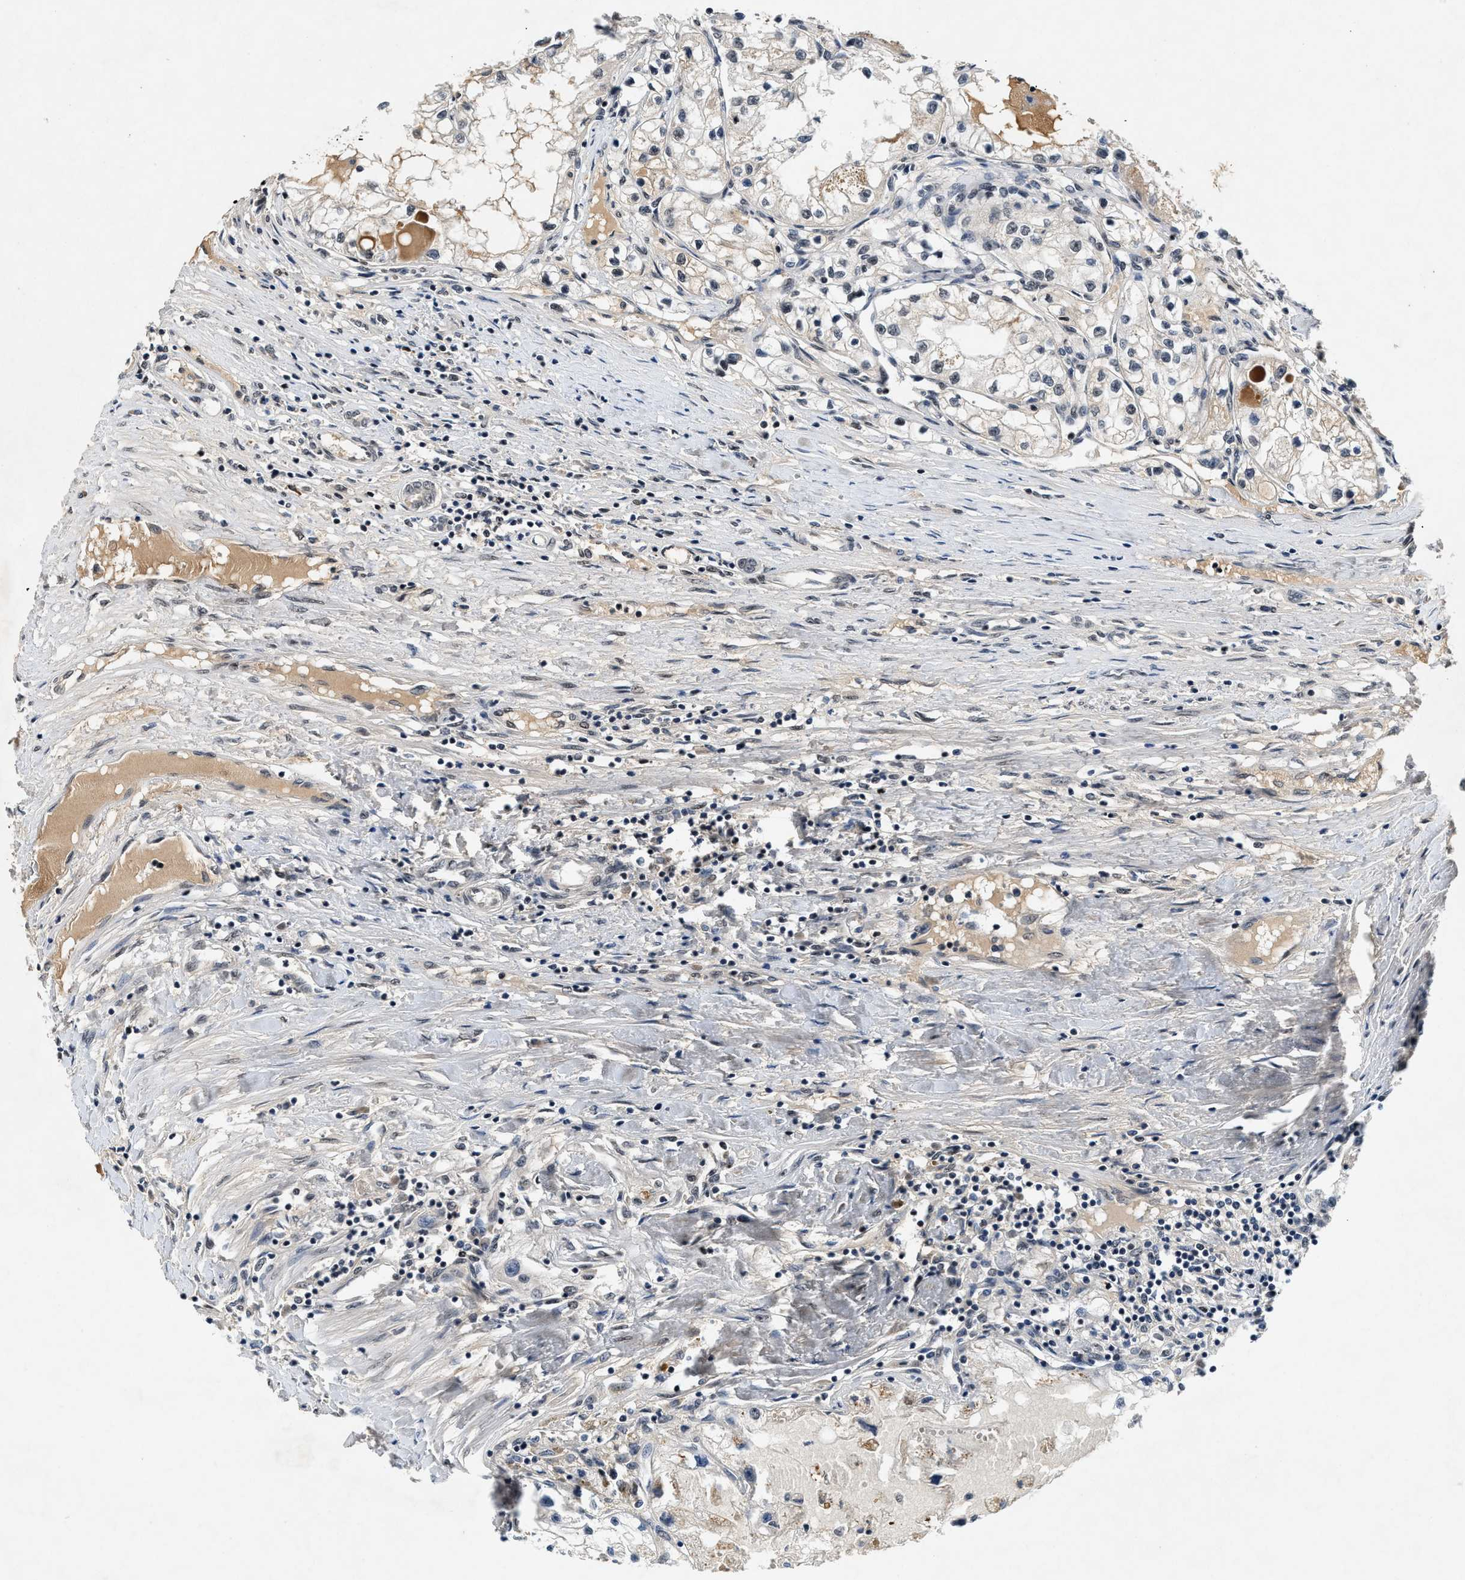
{"staining": {"intensity": "moderate", "quantity": "<25%", "location": "cytoplasmic/membranous"}, "tissue": "renal cancer", "cell_type": "Tumor cells", "image_type": "cancer", "snomed": [{"axis": "morphology", "description": "Adenocarcinoma, NOS"}, {"axis": "topography", "description": "Kidney"}], "caption": "Renal cancer (adenocarcinoma) tissue displays moderate cytoplasmic/membranous staining in about <25% of tumor cells, visualized by immunohistochemistry.", "gene": "NCOA1", "patient": {"sex": "male", "age": 68}}